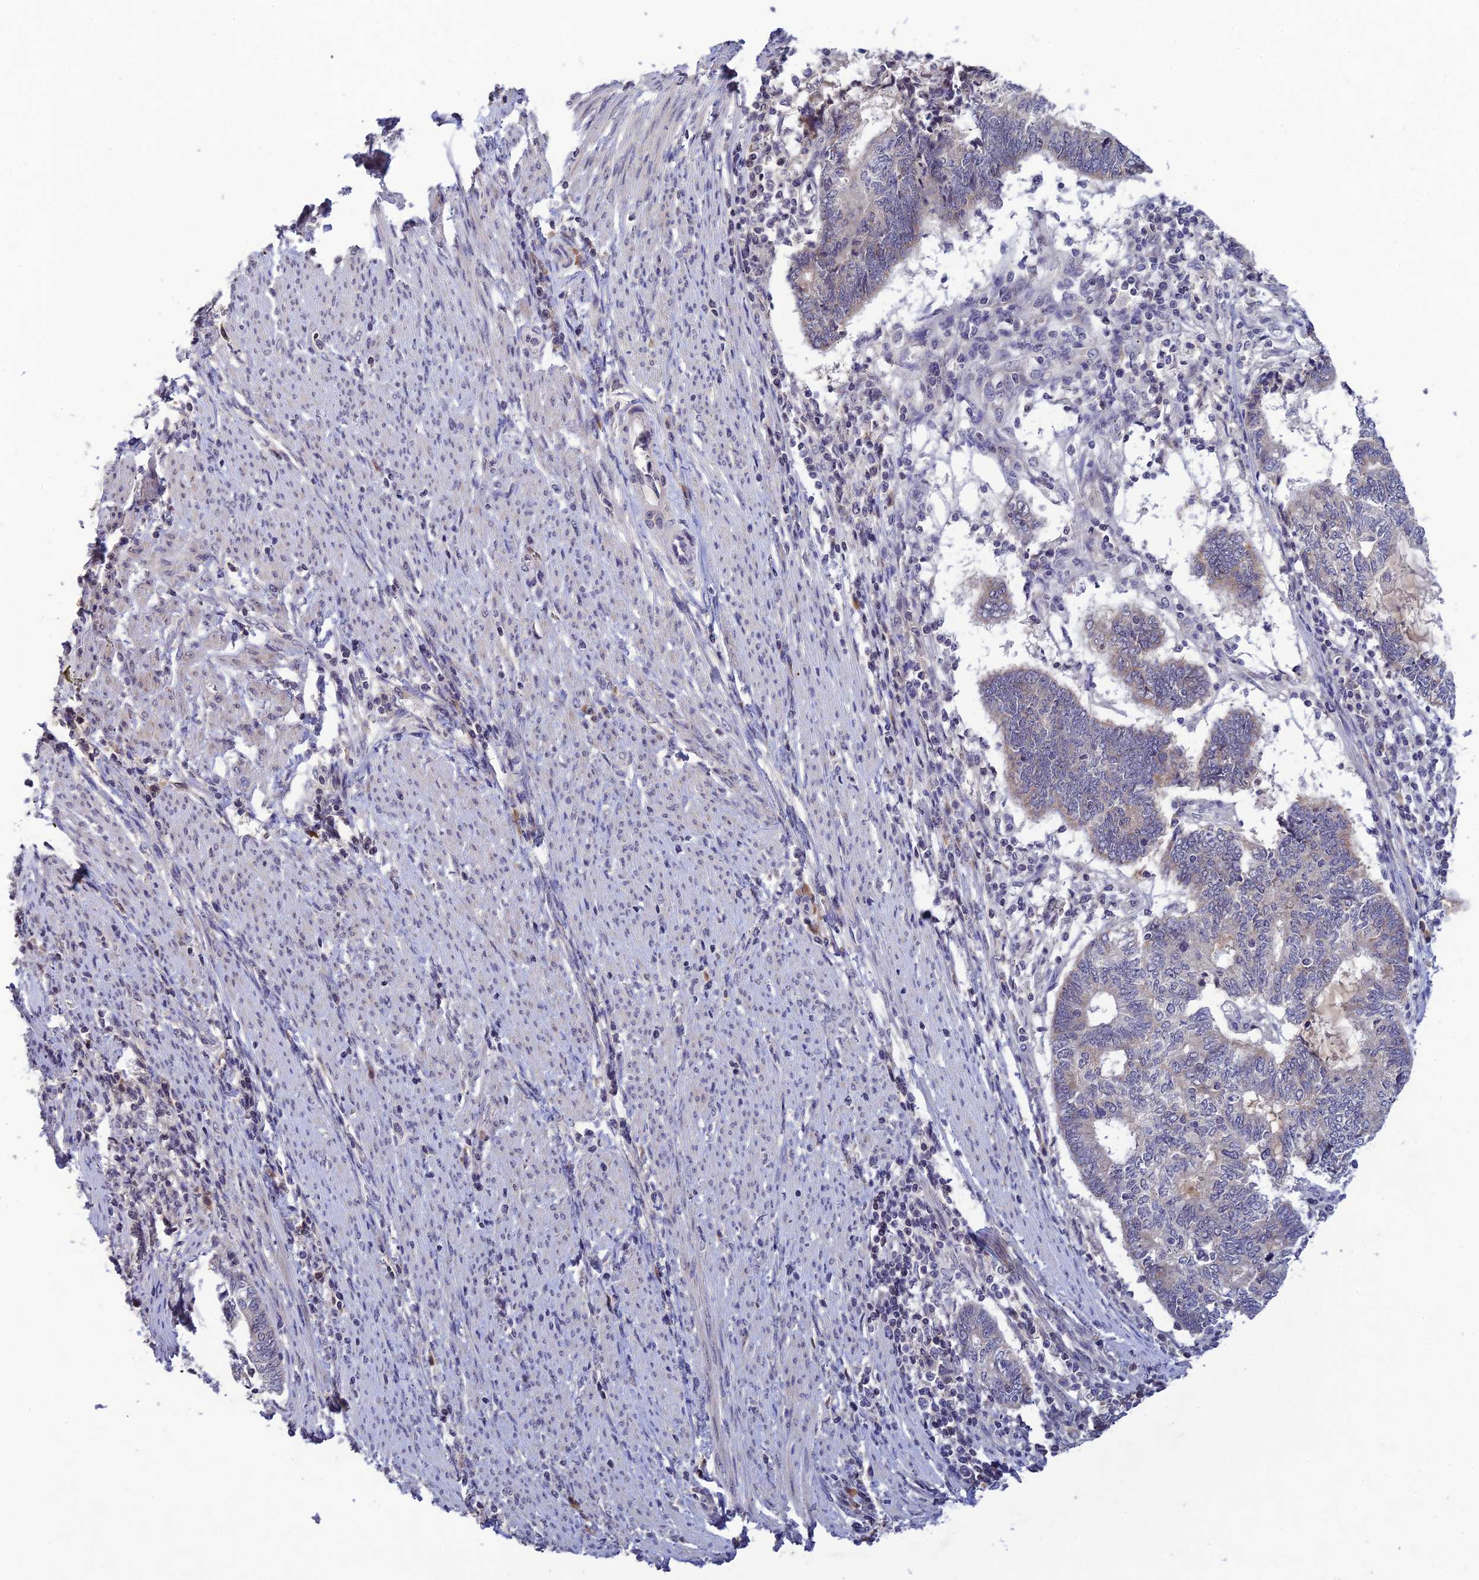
{"staining": {"intensity": "negative", "quantity": "none", "location": "none"}, "tissue": "endometrial cancer", "cell_type": "Tumor cells", "image_type": "cancer", "snomed": [{"axis": "morphology", "description": "Adenocarcinoma, NOS"}, {"axis": "topography", "description": "Uterus"}, {"axis": "topography", "description": "Endometrium"}], "caption": "Tumor cells are negative for protein expression in human endometrial adenocarcinoma. (DAB immunohistochemistry with hematoxylin counter stain).", "gene": "CHST5", "patient": {"sex": "female", "age": 70}}